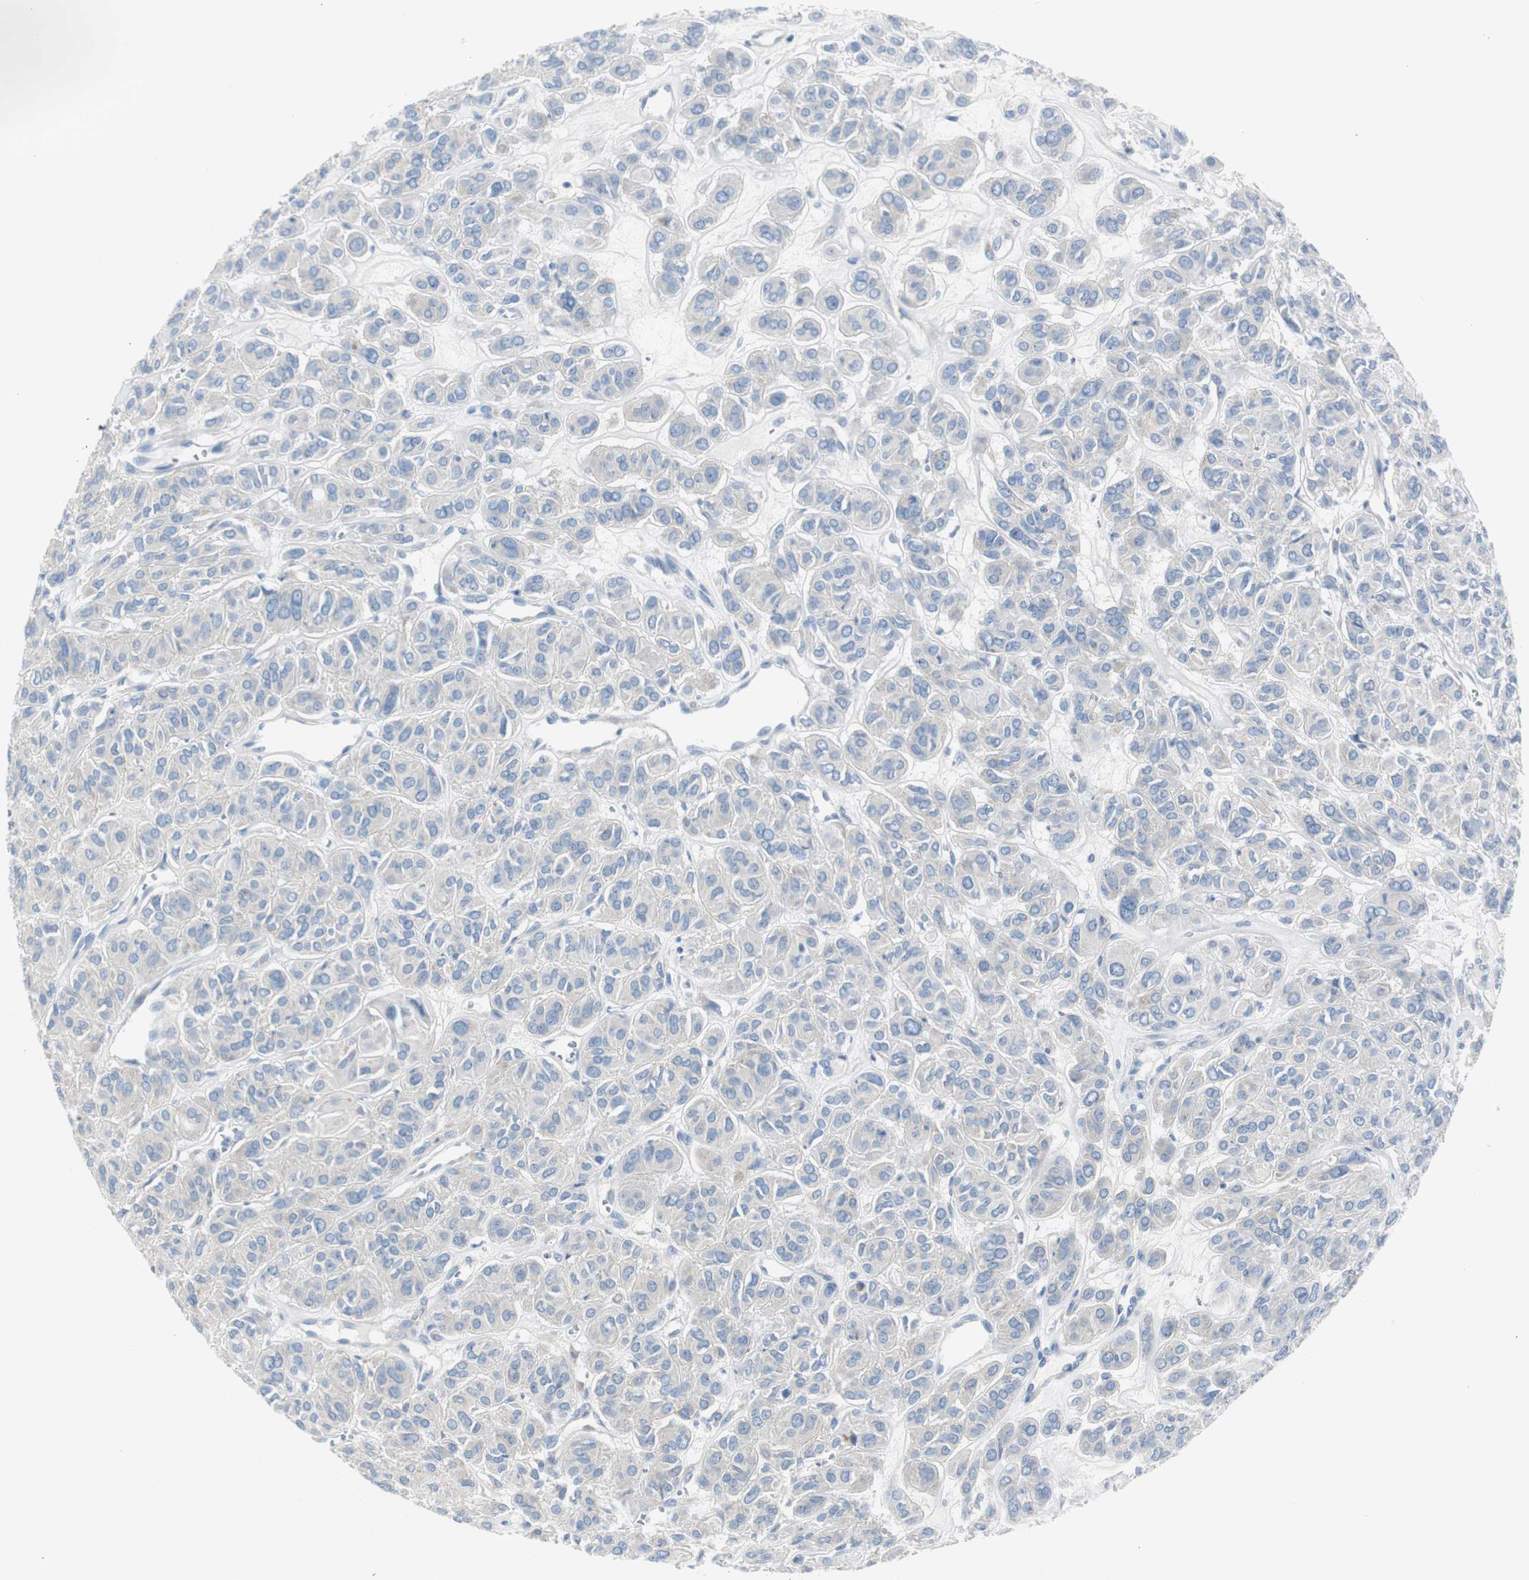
{"staining": {"intensity": "negative", "quantity": "none", "location": "none"}, "tissue": "thyroid cancer", "cell_type": "Tumor cells", "image_type": "cancer", "snomed": [{"axis": "morphology", "description": "Follicular adenoma carcinoma, NOS"}, {"axis": "topography", "description": "Thyroid gland"}], "caption": "This is an immunohistochemistry (IHC) photomicrograph of follicular adenoma carcinoma (thyroid). There is no positivity in tumor cells.", "gene": "RPS12", "patient": {"sex": "female", "age": 71}}